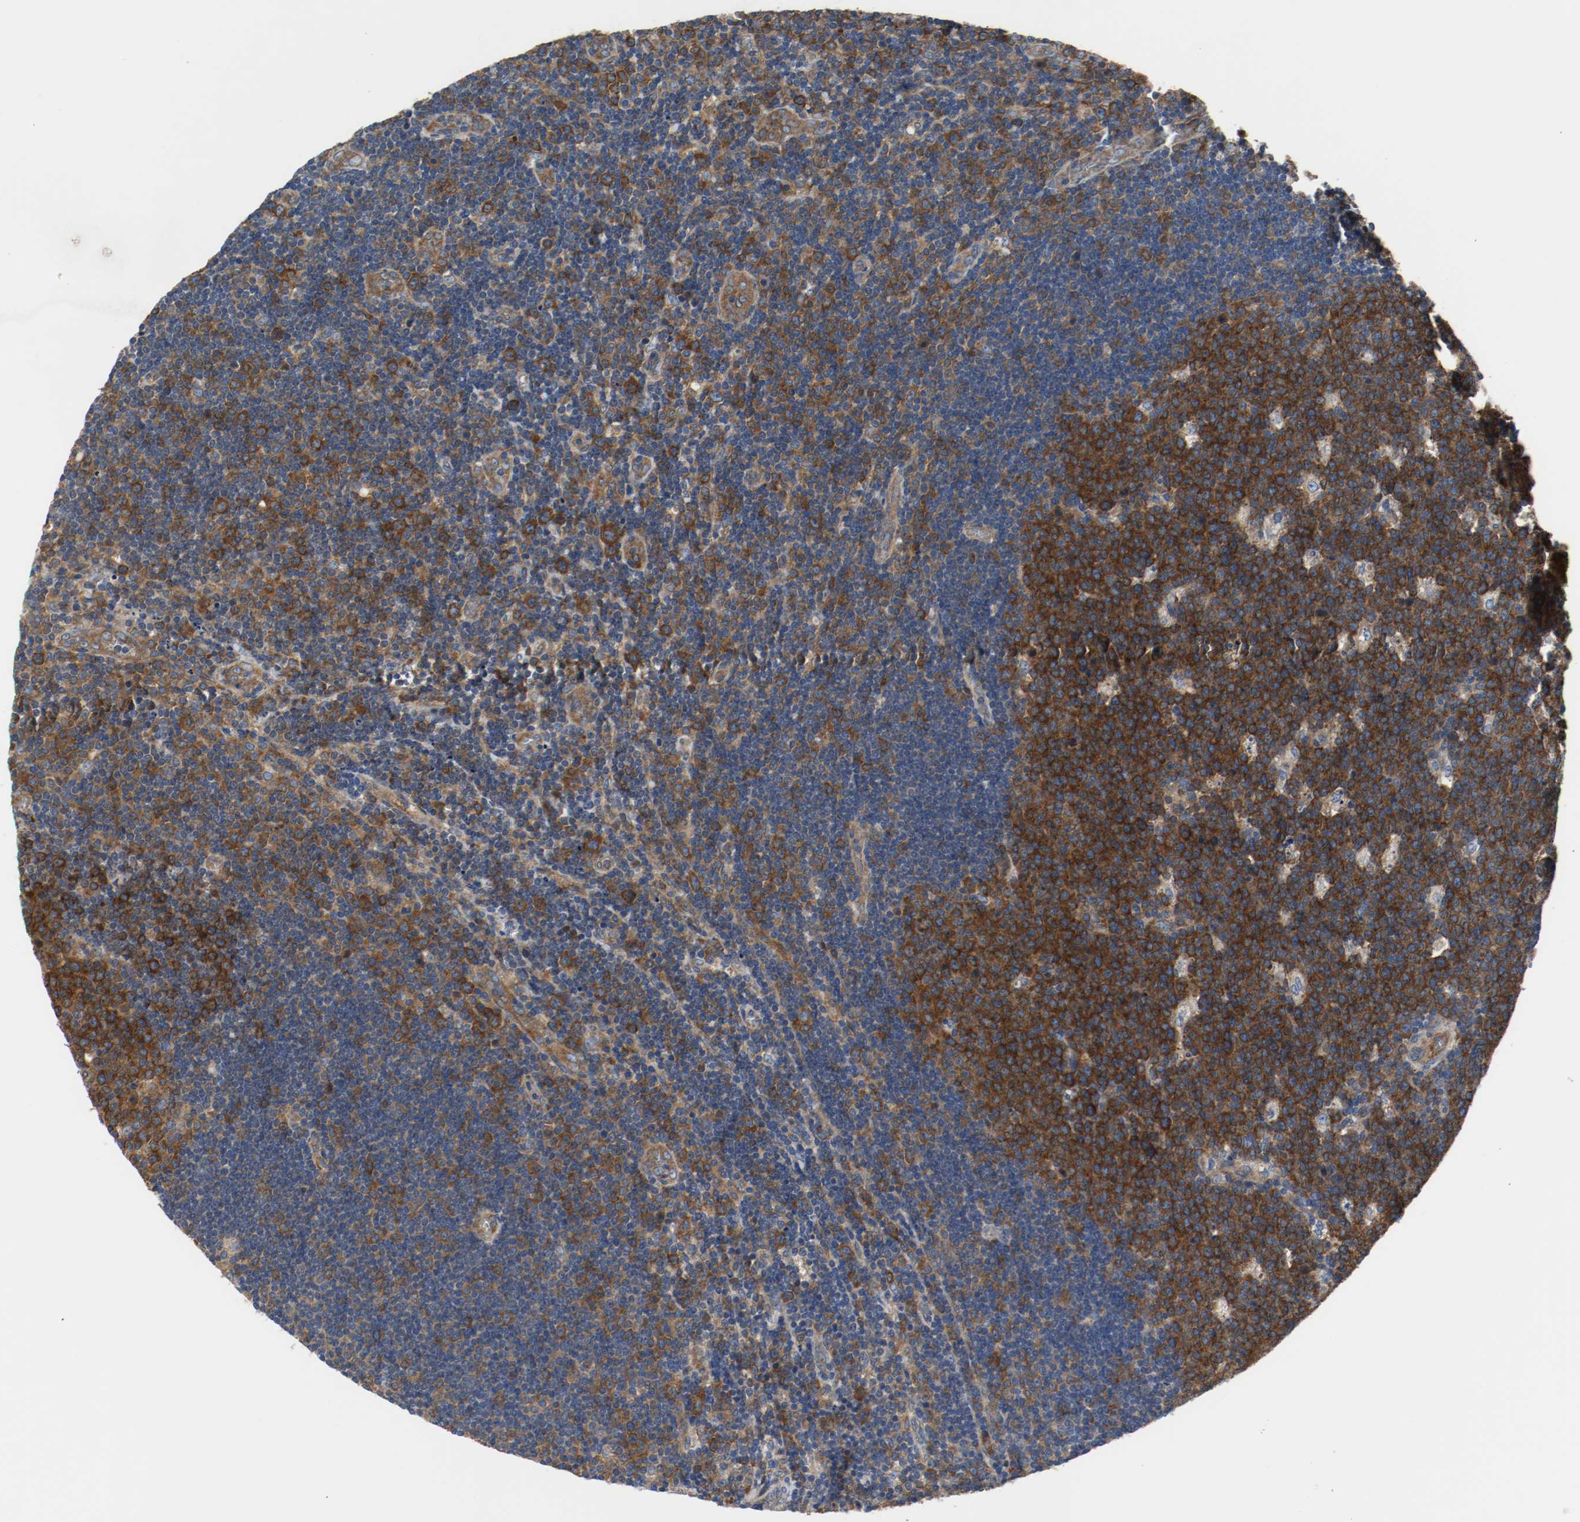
{"staining": {"intensity": "strong", "quantity": ">75%", "location": "cytoplasmic/membranous"}, "tissue": "lymph node", "cell_type": "Germinal center cells", "image_type": "normal", "snomed": [{"axis": "morphology", "description": "Normal tissue, NOS"}, {"axis": "topography", "description": "Lymph node"}, {"axis": "topography", "description": "Salivary gland"}], "caption": "Unremarkable lymph node was stained to show a protein in brown. There is high levels of strong cytoplasmic/membranous positivity in about >75% of germinal center cells.", "gene": "TUBA3D", "patient": {"sex": "male", "age": 8}}